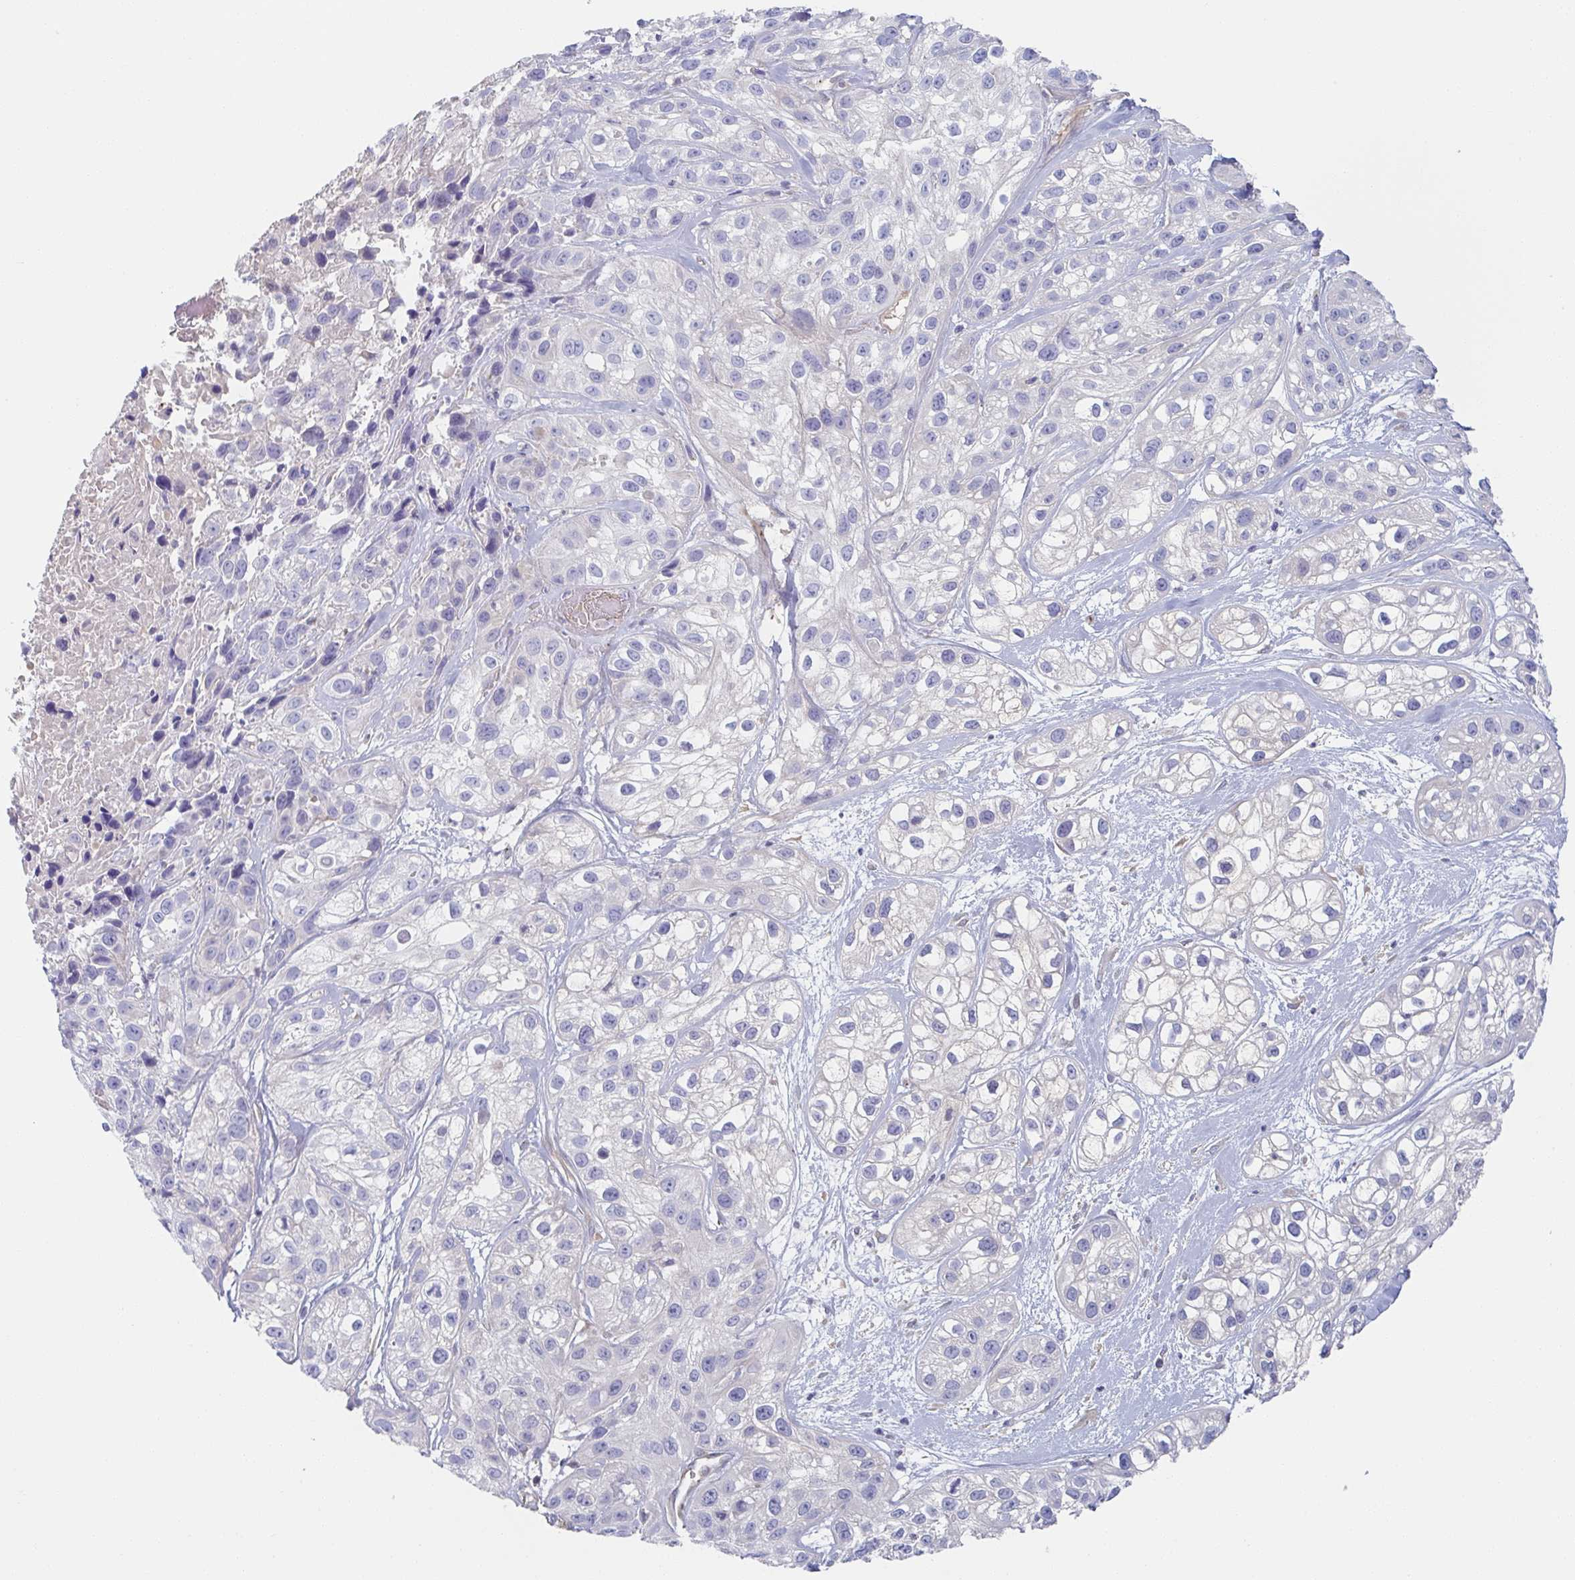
{"staining": {"intensity": "negative", "quantity": "none", "location": "none"}, "tissue": "skin cancer", "cell_type": "Tumor cells", "image_type": "cancer", "snomed": [{"axis": "morphology", "description": "Squamous cell carcinoma, NOS"}, {"axis": "topography", "description": "Skin"}], "caption": "A high-resolution micrograph shows immunohistochemistry (IHC) staining of skin cancer, which demonstrates no significant staining in tumor cells.", "gene": "AMPD2", "patient": {"sex": "male", "age": 82}}